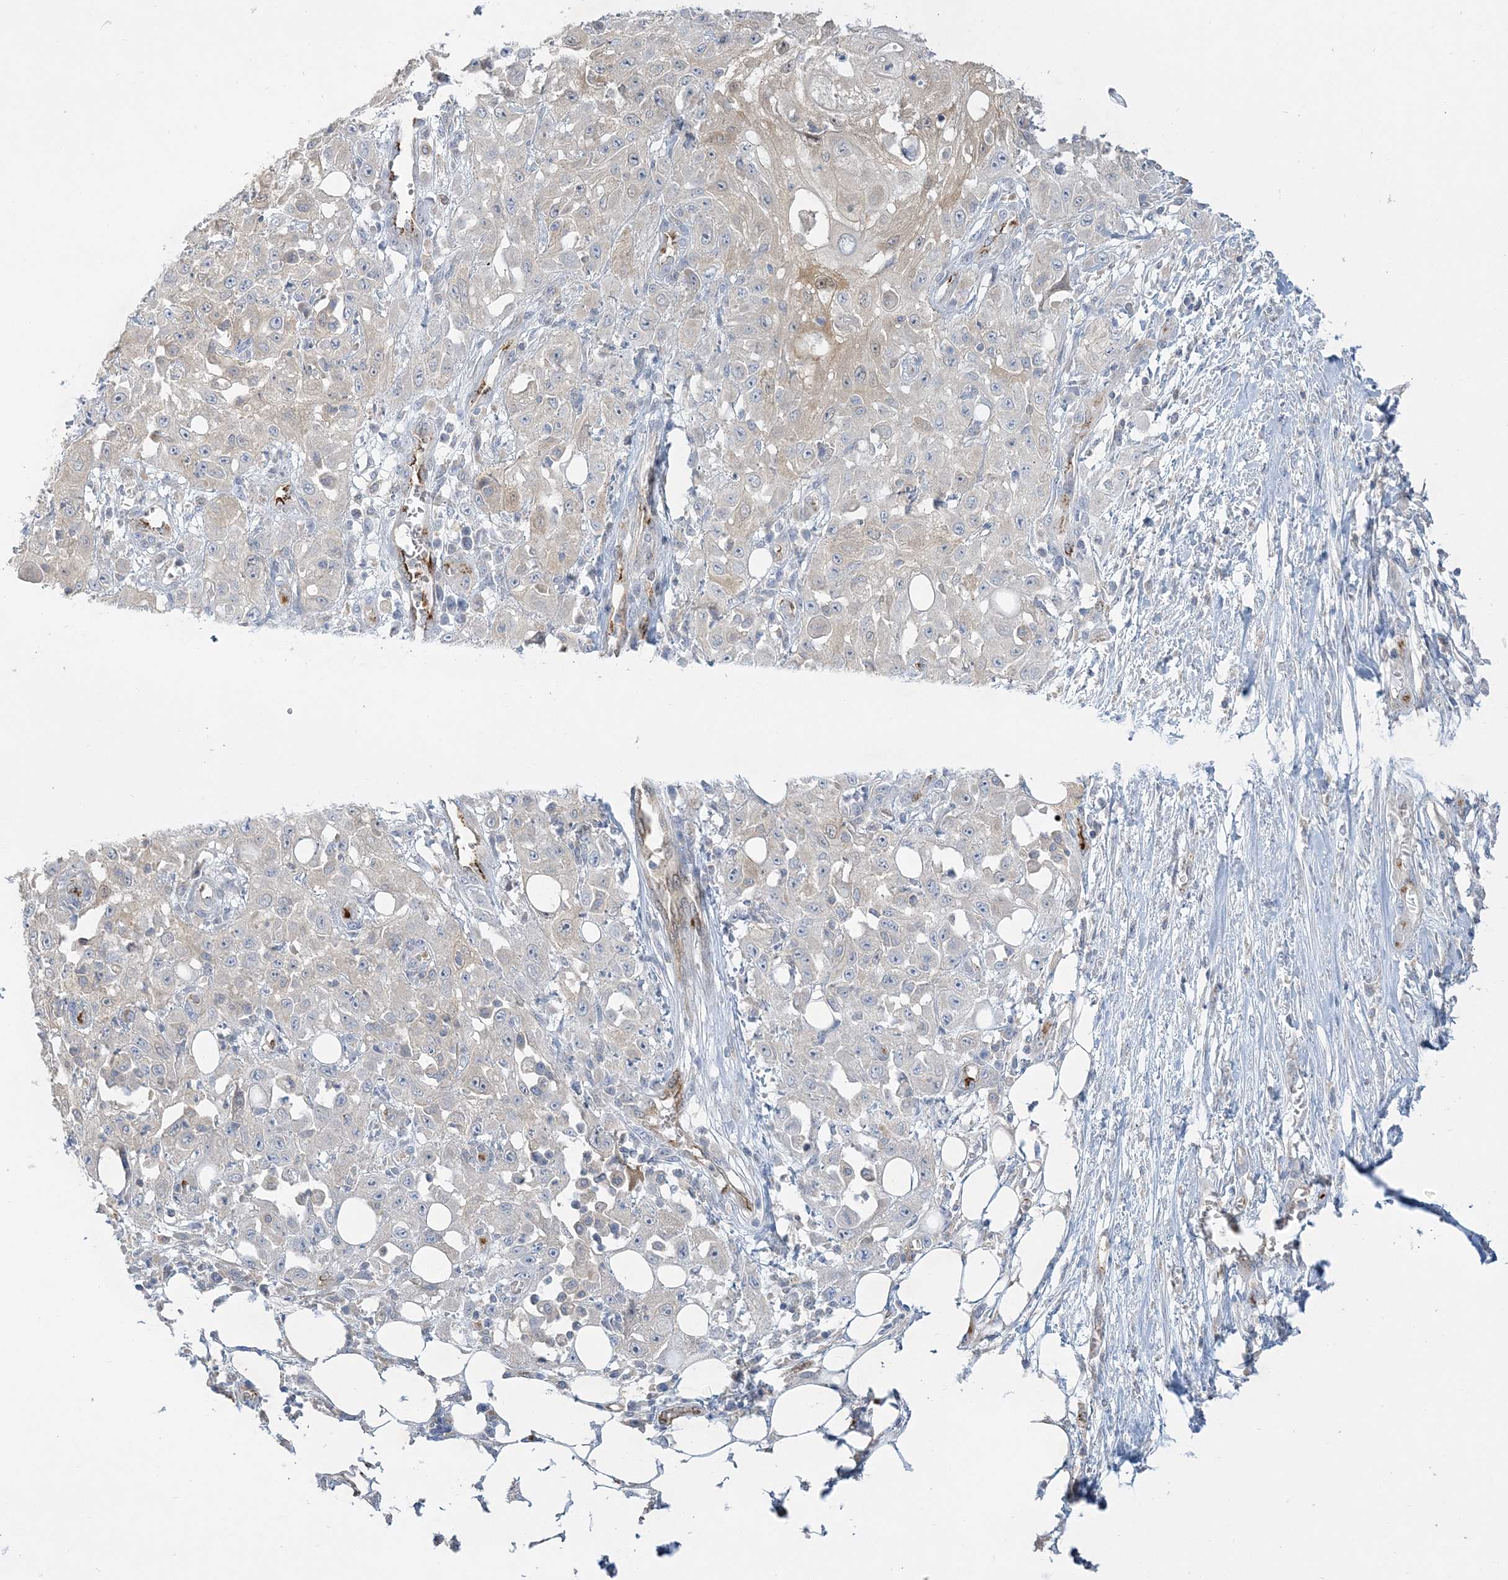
{"staining": {"intensity": "negative", "quantity": "none", "location": "none"}, "tissue": "skin cancer", "cell_type": "Tumor cells", "image_type": "cancer", "snomed": [{"axis": "morphology", "description": "Squamous cell carcinoma, NOS"}, {"axis": "morphology", "description": "Squamous cell carcinoma, metastatic, NOS"}, {"axis": "topography", "description": "Skin"}, {"axis": "topography", "description": "Lymph node"}], "caption": "High power microscopy photomicrograph of an immunohistochemistry histopathology image of skin squamous cell carcinoma, revealing no significant expression in tumor cells.", "gene": "INPP1", "patient": {"sex": "male", "age": 75}}